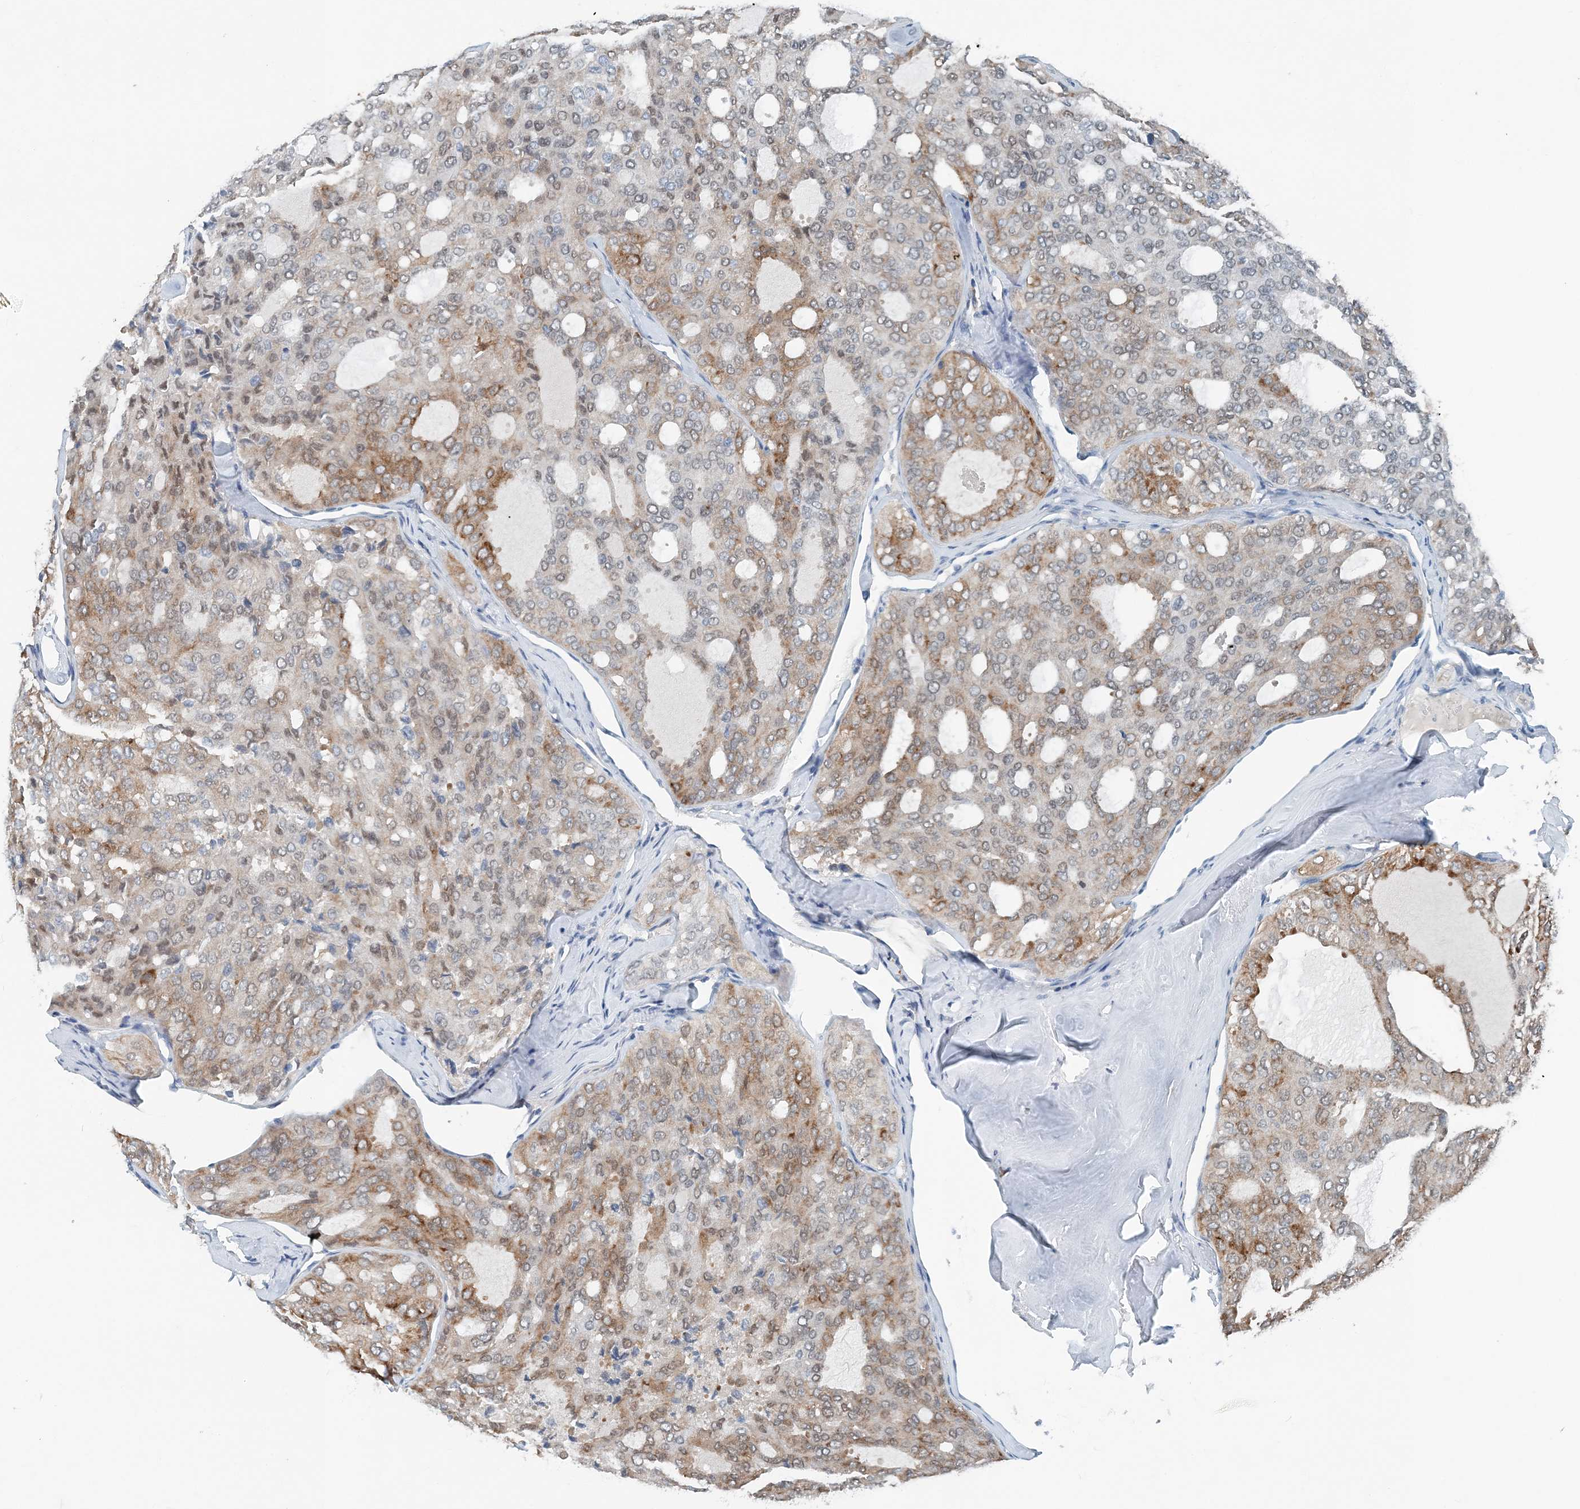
{"staining": {"intensity": "moderate", "quantity": "<25%", "location": "cytoplasmic/membranous"}, "tissue": "thyroid cancer", "cell_type": "Tumor cells", "image_type": "cancer", "snomed": [{"axis": "morphology", "description": "Follicular adenoma carcinoma, NOS"}, {"axis": "topography", "description": "Thyroid gland"}], "caption": "An image showing moderate cytoplasmic/membranous positivity in about <25% of tumor cells in follicular adenoma carcinoma (thyroid), as visualized by brown immunohistochemical staining.", "gene": "EEF1A2", "patient": {"sex": "male", "age": 75}}